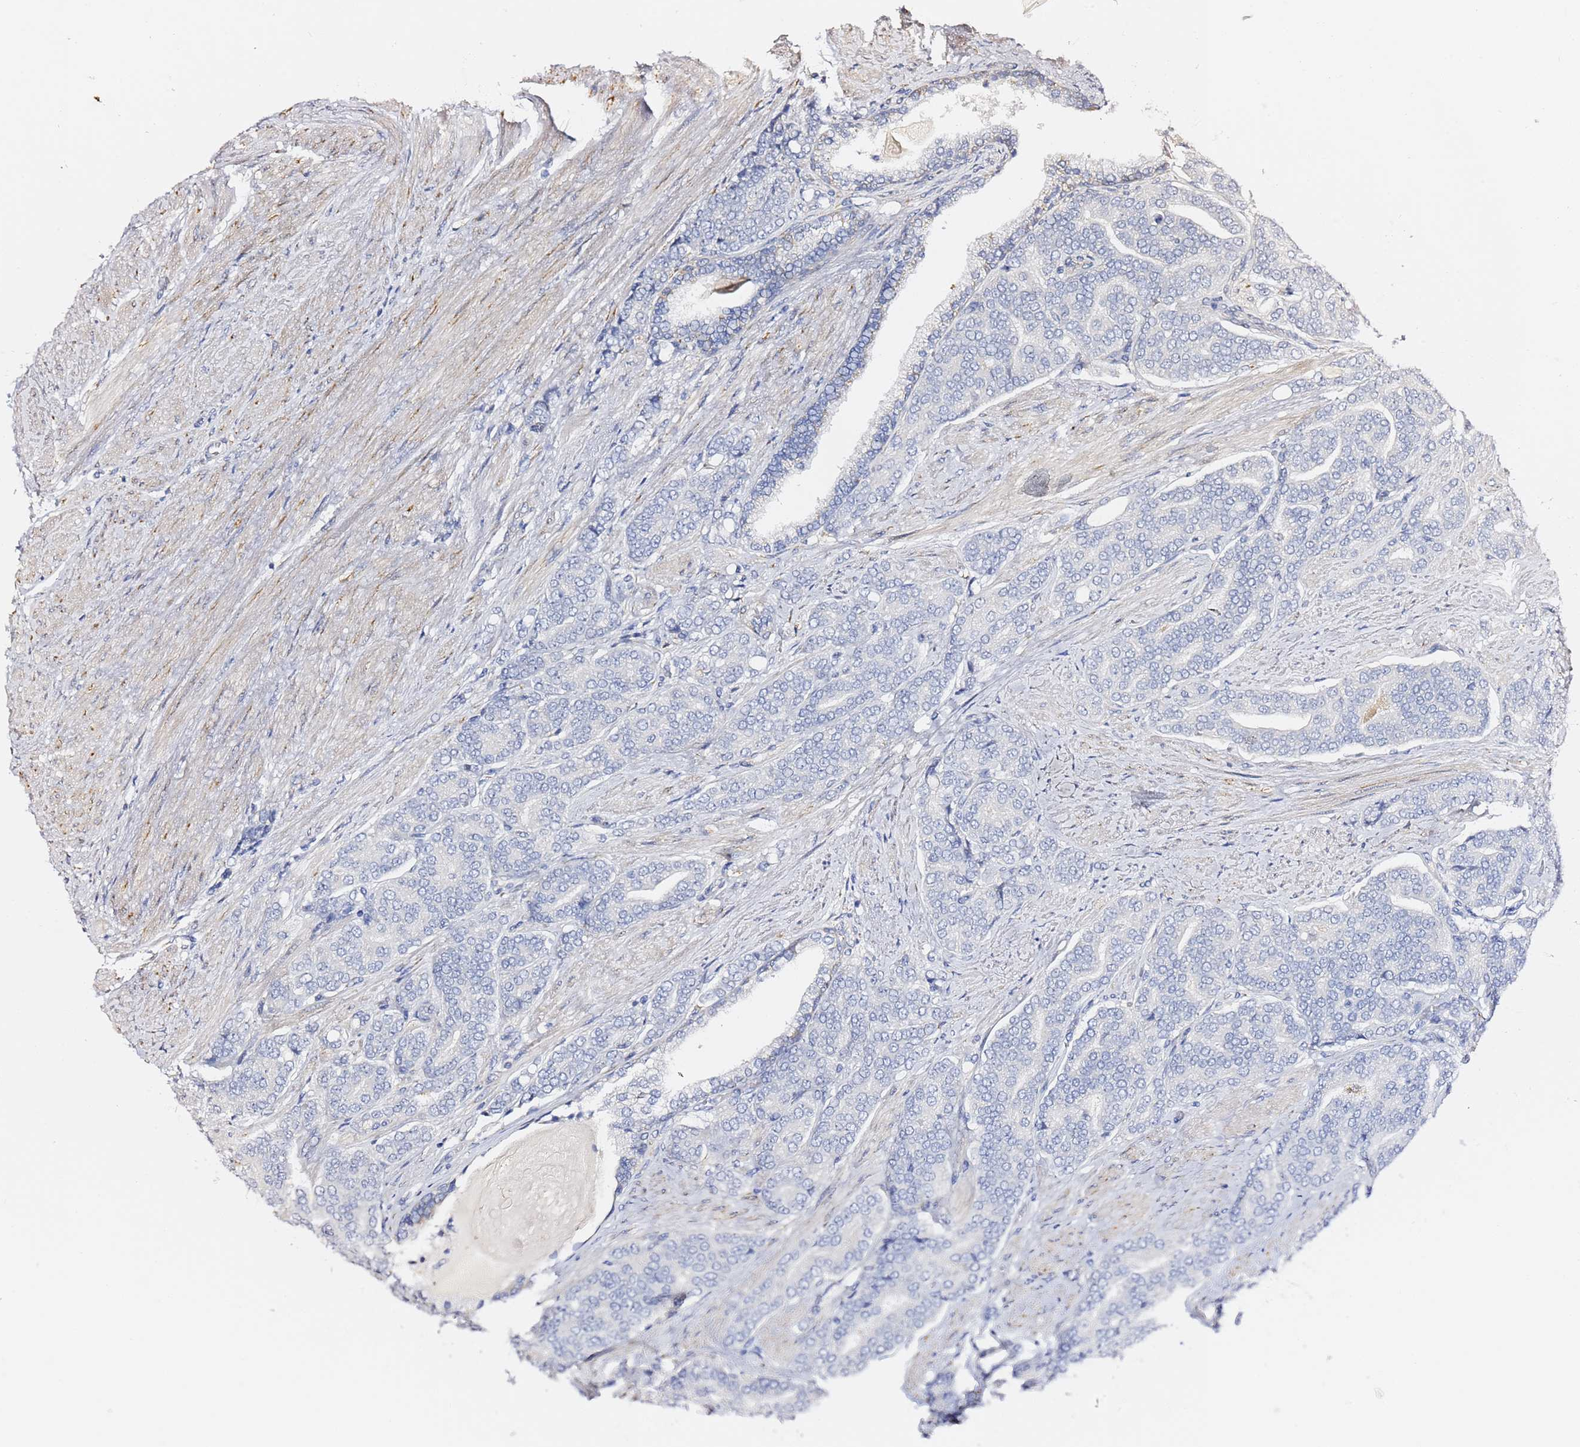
{"staining": {"intensity": "negative", "quantity": "none", "location": "none"}, "tissue": "prostate cancer", "cell_type": "Tumor cells", "image_type": "cancer", "snomed": [{"axis": "morphology", "description": "Adenocarcinoma, High grade"}, {"axis": "topography", "description": "Prostate"}], "caption": "Protein analysis of prostate cancer shows no significant expression in tumor cells.", "gene": "GDAP2", "patient": {"sex": "male", "age": 67}}